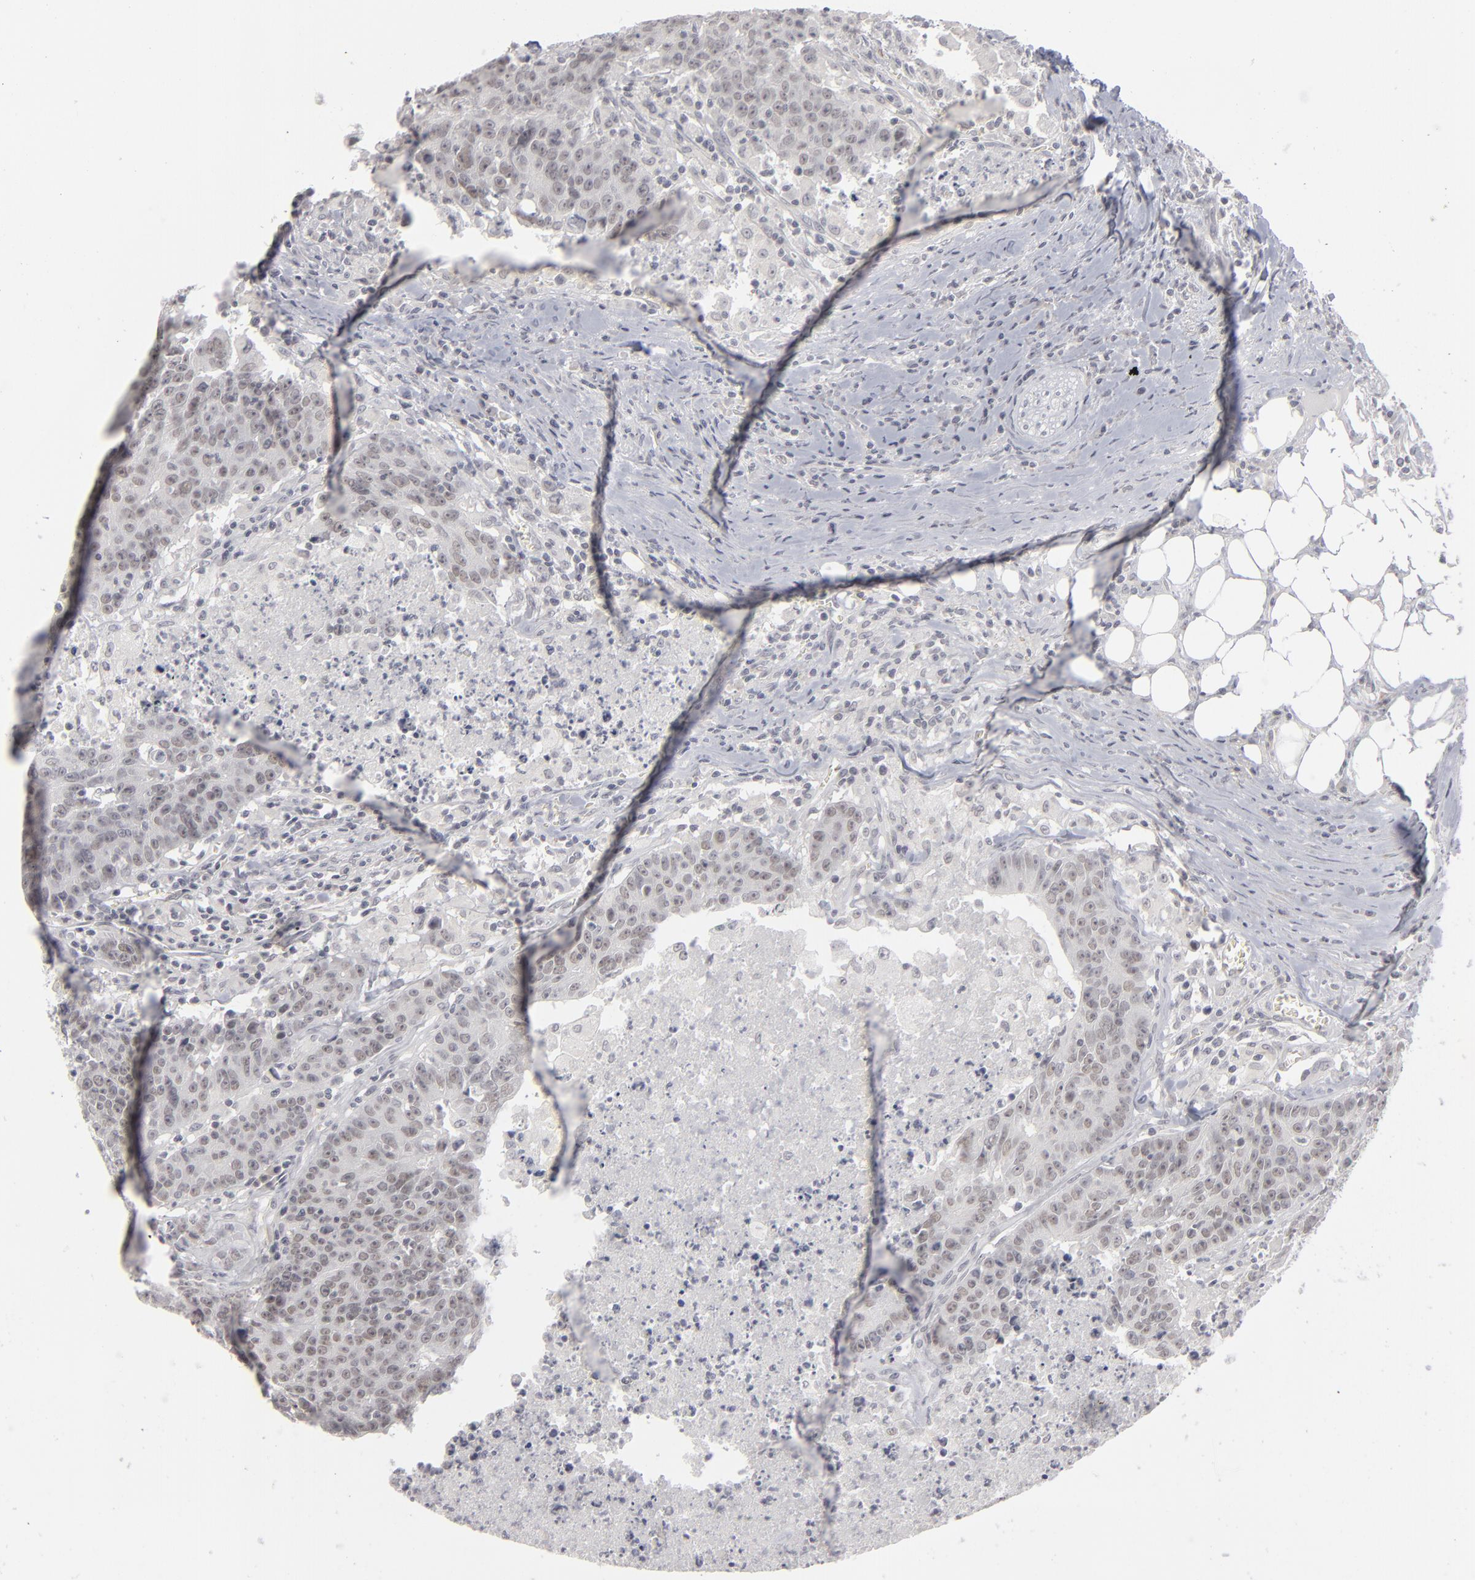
{"staining": {"intensity": "negative", "quantity": "none", "location": "none"}, "tissue": "colorectal cancer", "cell_type": "Tumor cells", "image_type": "cancer", "snomed": [{"axis": "morphology", "description": "Adenocarcinoma, NOS"}, {"axis": "topography", "description": "Colon"}], "caption": "An immunohistochemistry photomicrograph of adenocarcinoma (colorectal) is shown. There is no staining in tumor cells of adenocarcinoma (colorectal). (DAB IHC, high magnification).", "gene": "KIAA1210", "patient": {"sex": "female", "age": 53}}